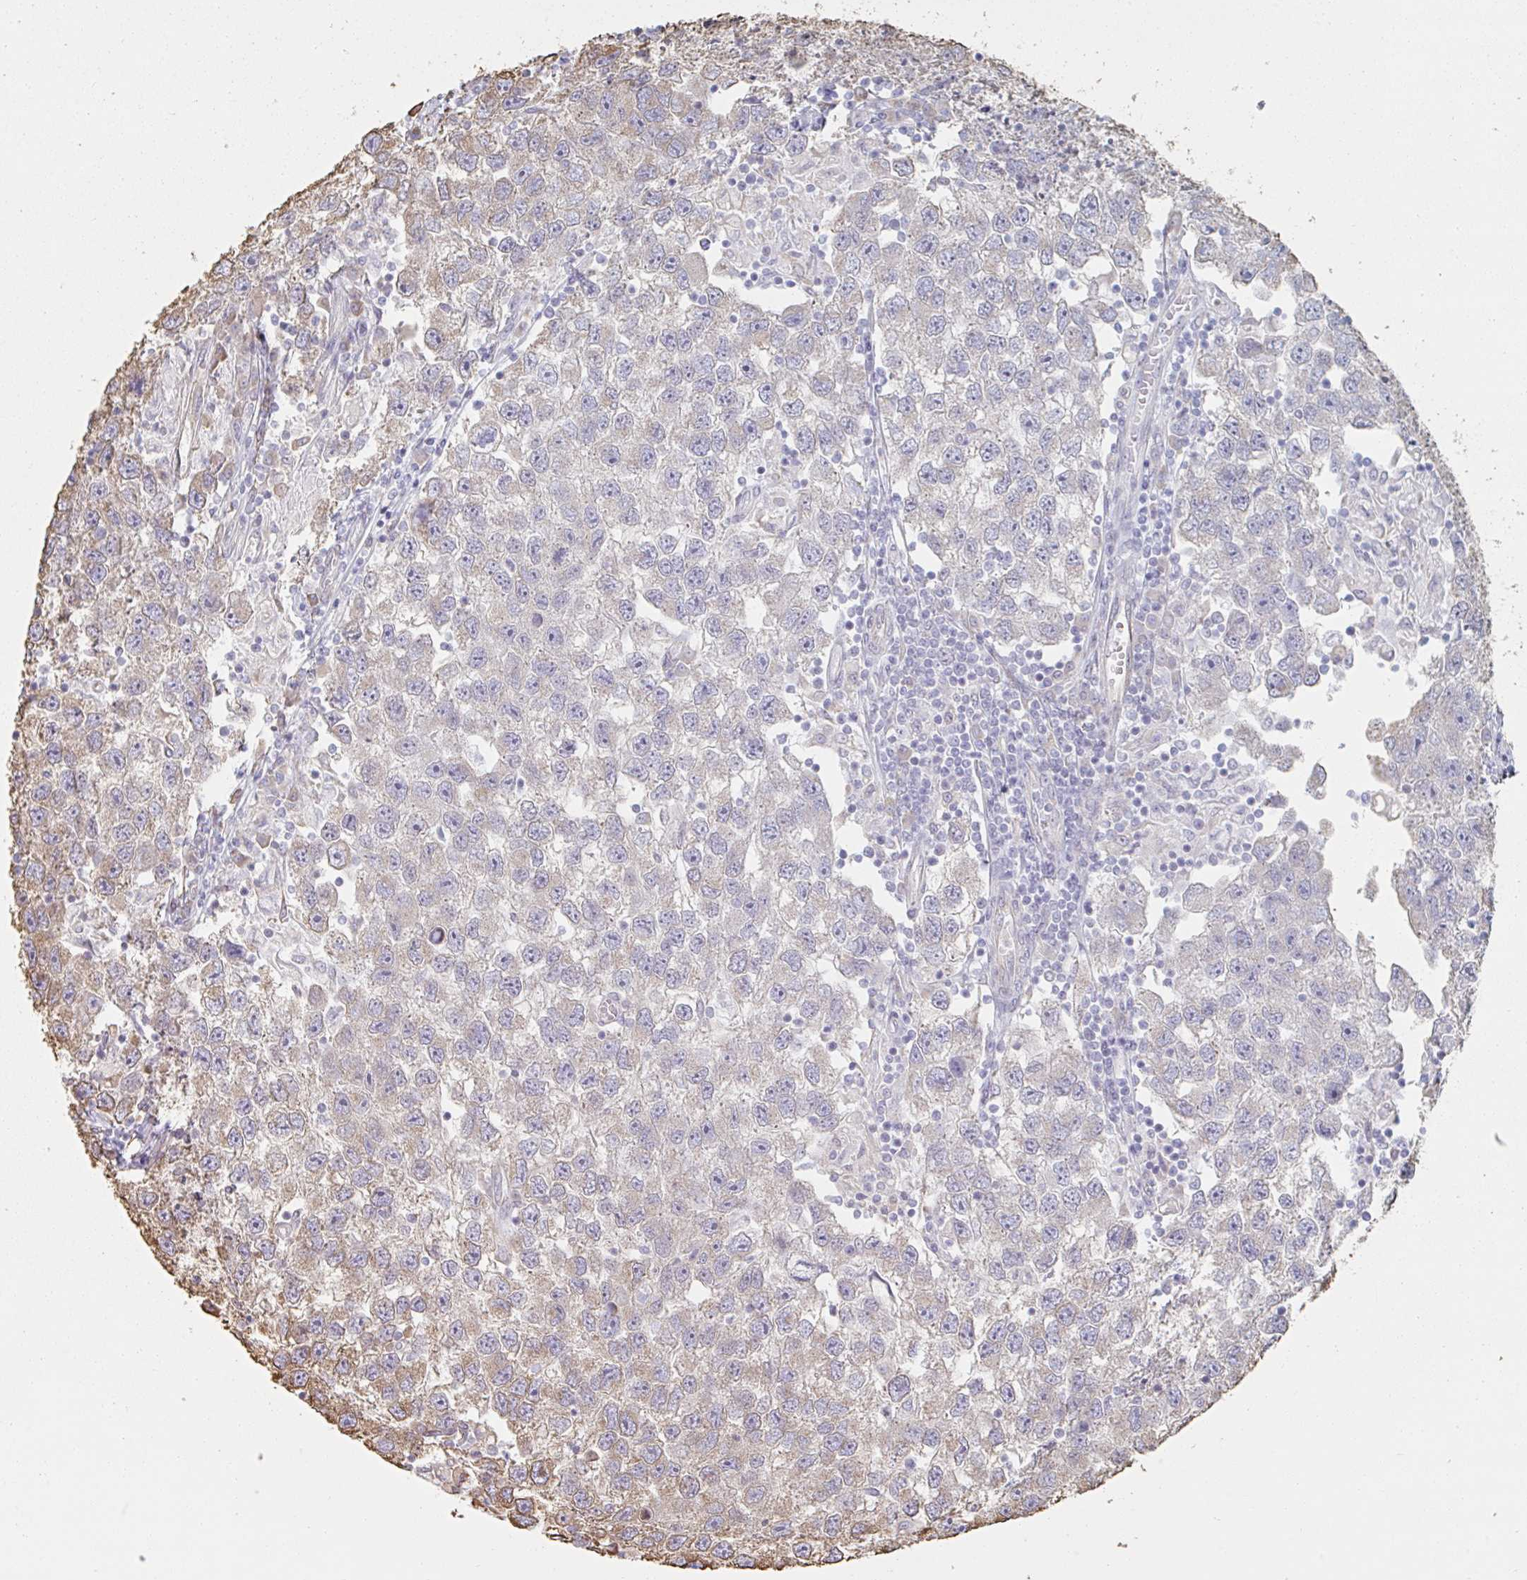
{"staining": {"intensity": "moderate", "quantity": "<25%", "location": "cytoplasmic/membranous"}, "tissue": "testis cancer", "cell_type": "Tumor cells", "image_type": "cancer", "snomed": [{"axis": "morphology", "description": "Seminoma, NOS"}, {"axis": "topography", "description": "Testis"}], "caption": "Immunohistochemistry (DAB (3,3'-diaminobenzidine)) staining of testis cancer (seminoma) reveals moderate cytoplasmic/membranous protein expression in about <25% of tumor cells. The protein of interest is stained brown, and the nuclei are stained in blue (DAB (3,3'-diaminobenzidine) IHC with brightfield microscopy, high magnification).", "gene": "RAB5IF", "patient": {"sex": "male", "age": 26}}